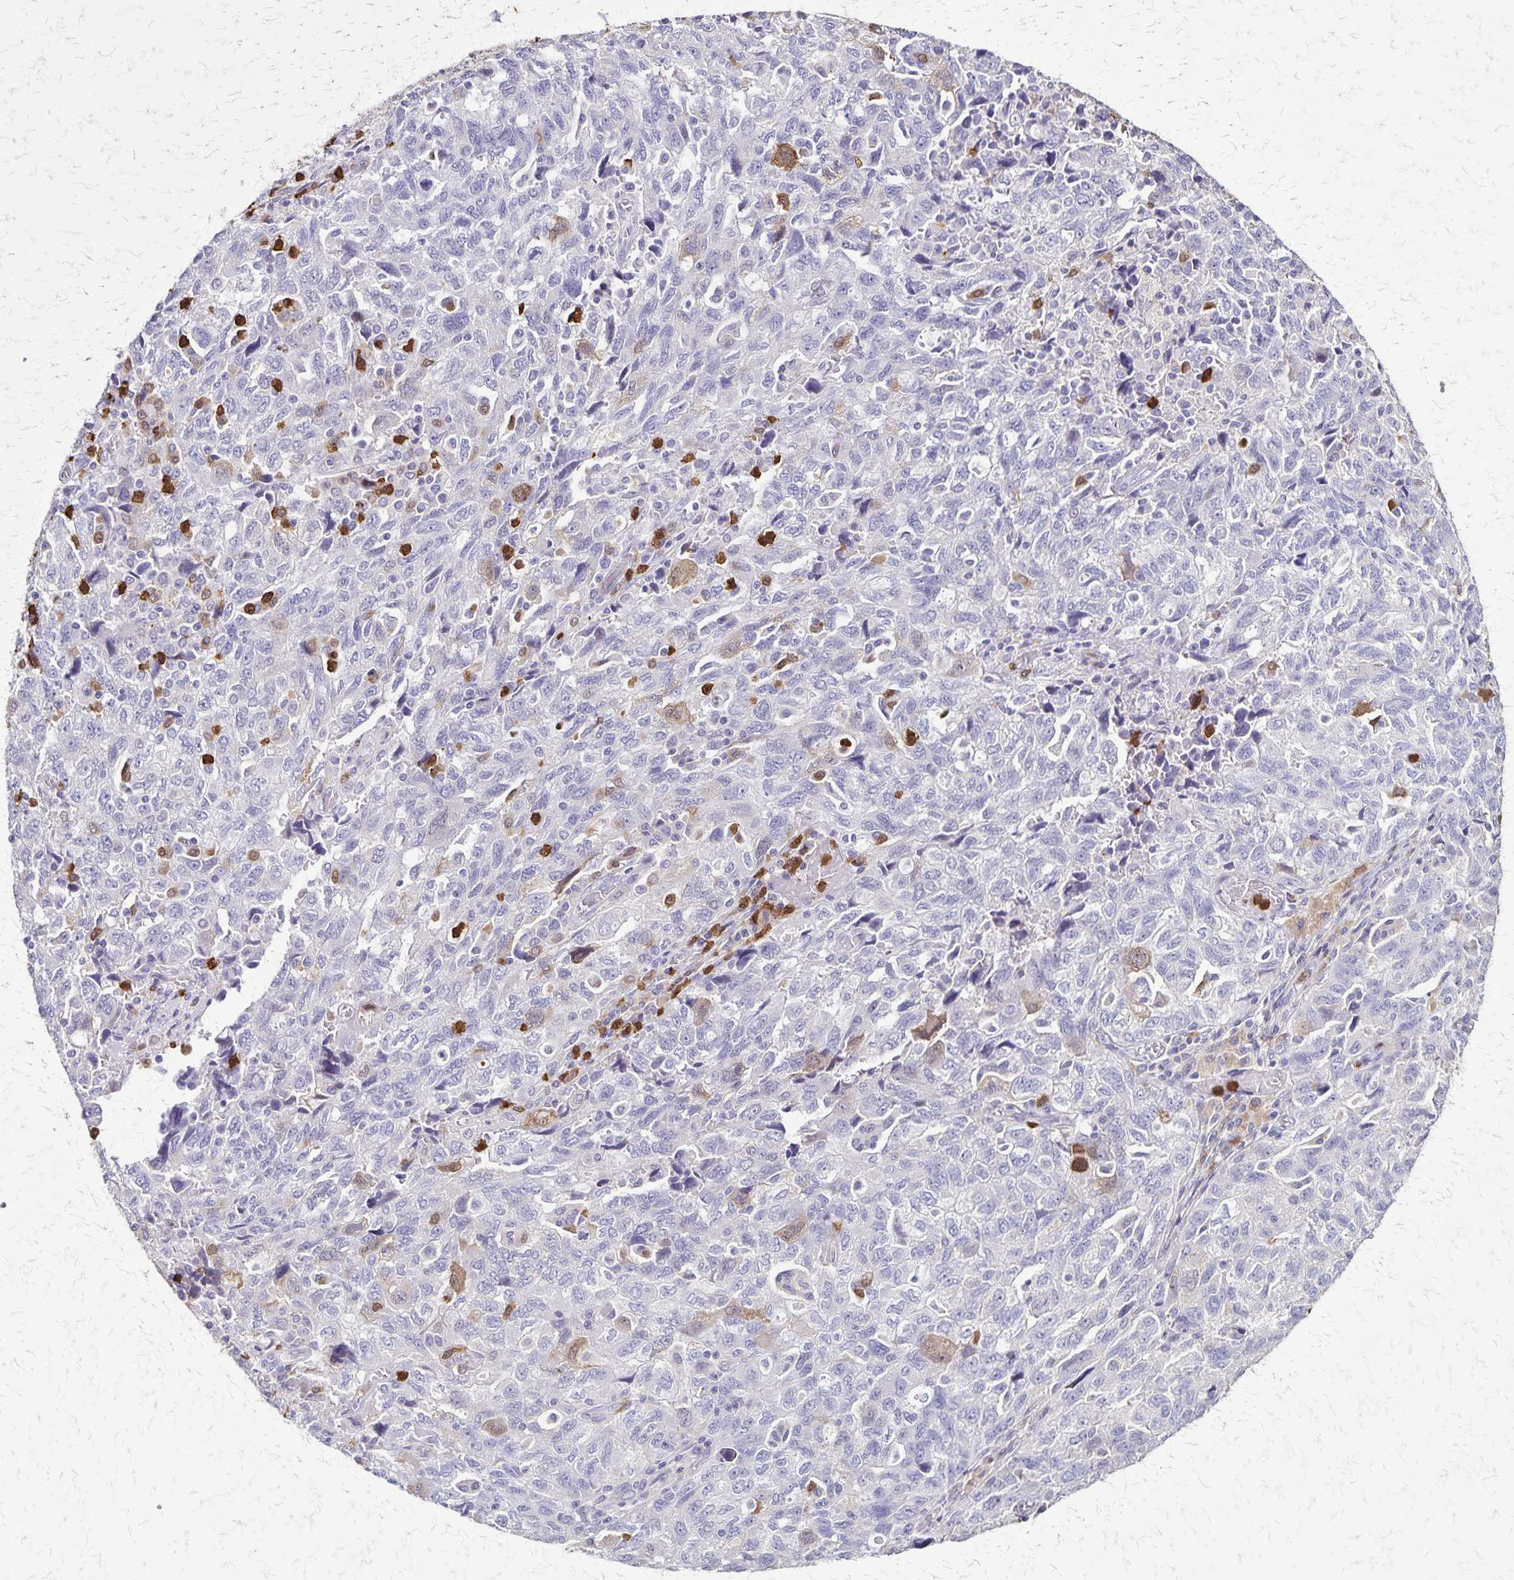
{"staining": {"intensity": "negative", "quantity": "none", "location": "none"}, "tissue": "ovarian cancer", "cell_type": "Tumor cells", "image_type": "cancer", "snomed": [{"axis": "morphology", "description": "Carcinoma, NOS"}, {"axis": "morphology", "description": "Cystadenocarcinoma, serous, NOS"}, {"axis": "topography", "description": "Ovary"}], "caption": "IHC image of ovarian cancer (serous cystadenocarcinoma) stained for a protein (brown), which exhibits no expression in tumor cells.", "gene": "ULBP3", "patient": {"sex": "female", "age": 69}}